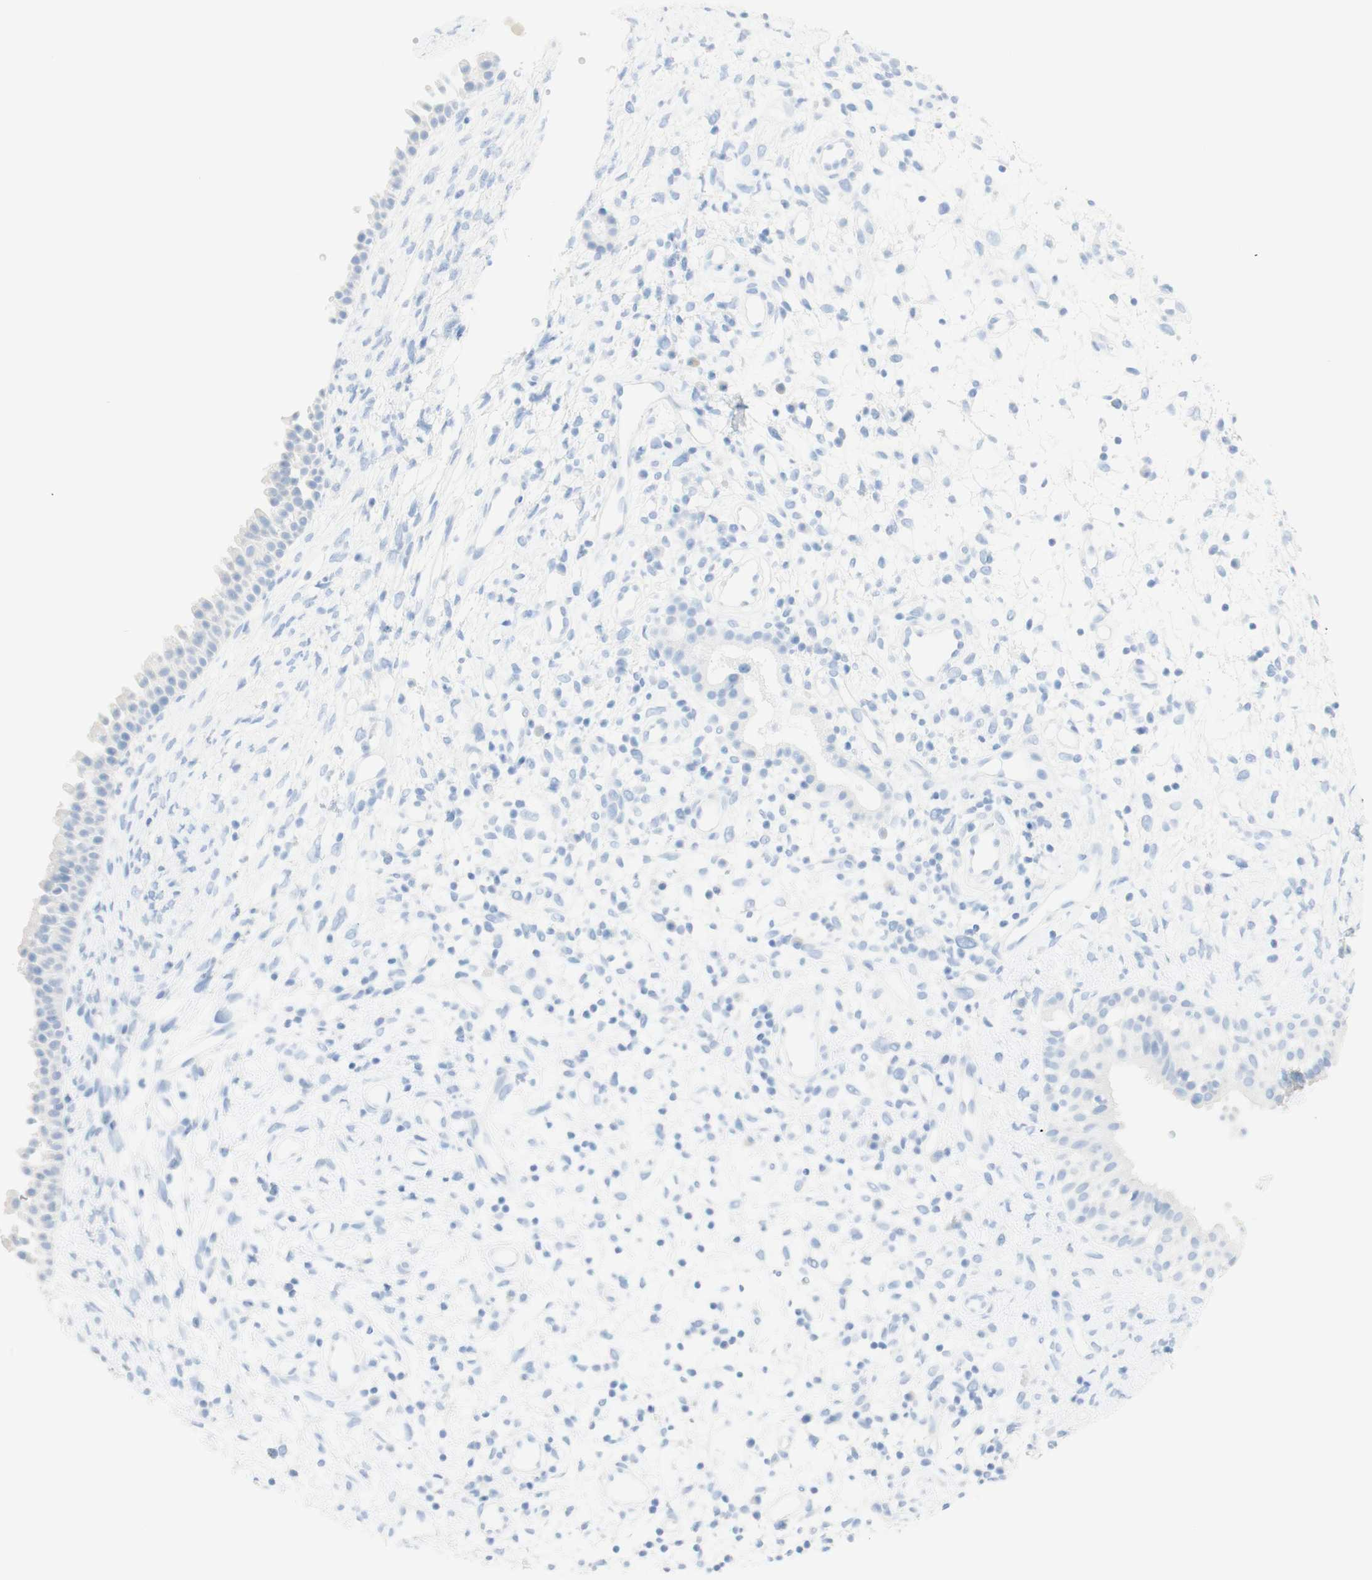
{"staining": {"intensity": "negative", "quantity": "none", "location": "none"}, "tissue": "nasopharynx", "cell_type": "Respiratory epithelial cells", "image_type": "normal", "snomed": [{"axis": "morphology", "description": "Normal tissue, NOS"}, {"axis": "topography", "description": "Nasopharynx"}], "caption": "Respiratory epithelial cells are negative for brown protein staining in unremarkable nasopharynx. (IHC, brightfield microscopy, high magnification).", "gene": "TPO", "patient": {"sex": "male", "age": 22}}